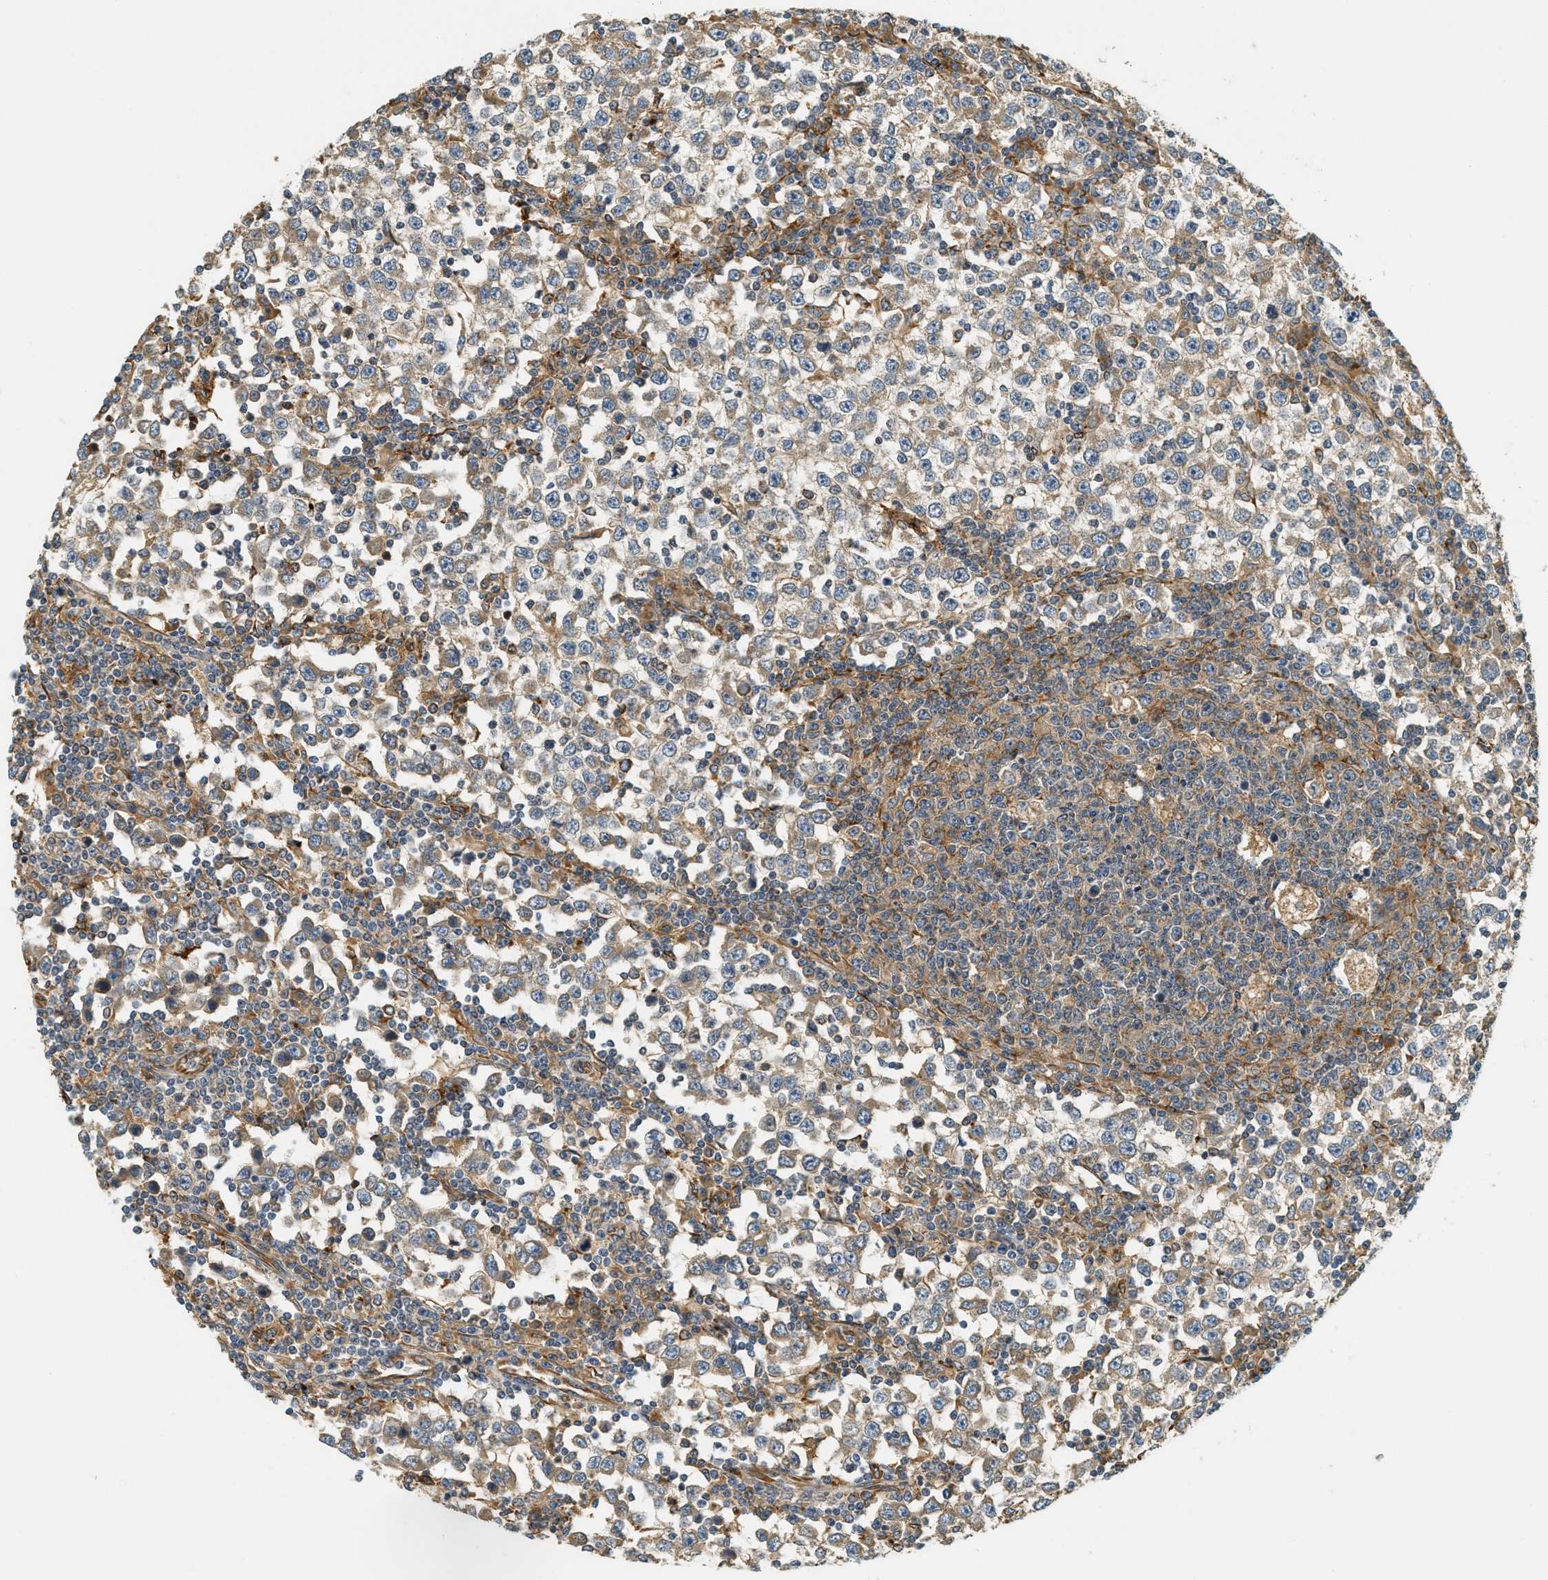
{"staining": {"intensity": "weak", "quantity": "25%-75%", "location": "cytoplasmic/membranous"}, "tissue": "testis cancer", "cell_type": "Tumor cells", "image_type": "cancer", "snomed": [{"axis": "morphology", "description": "Seminoma, NOS"}, {"axis": "topography", "description": "Testis"}], "caption": "Immunohistochemistry (IHC) of testis seminoma reveals low levels of weak cytoplasmic/membranous positivity in about 25%-75% of tumor cells.", "gene": "PDK1", "patient": {"sex": "male", "age": 65}}